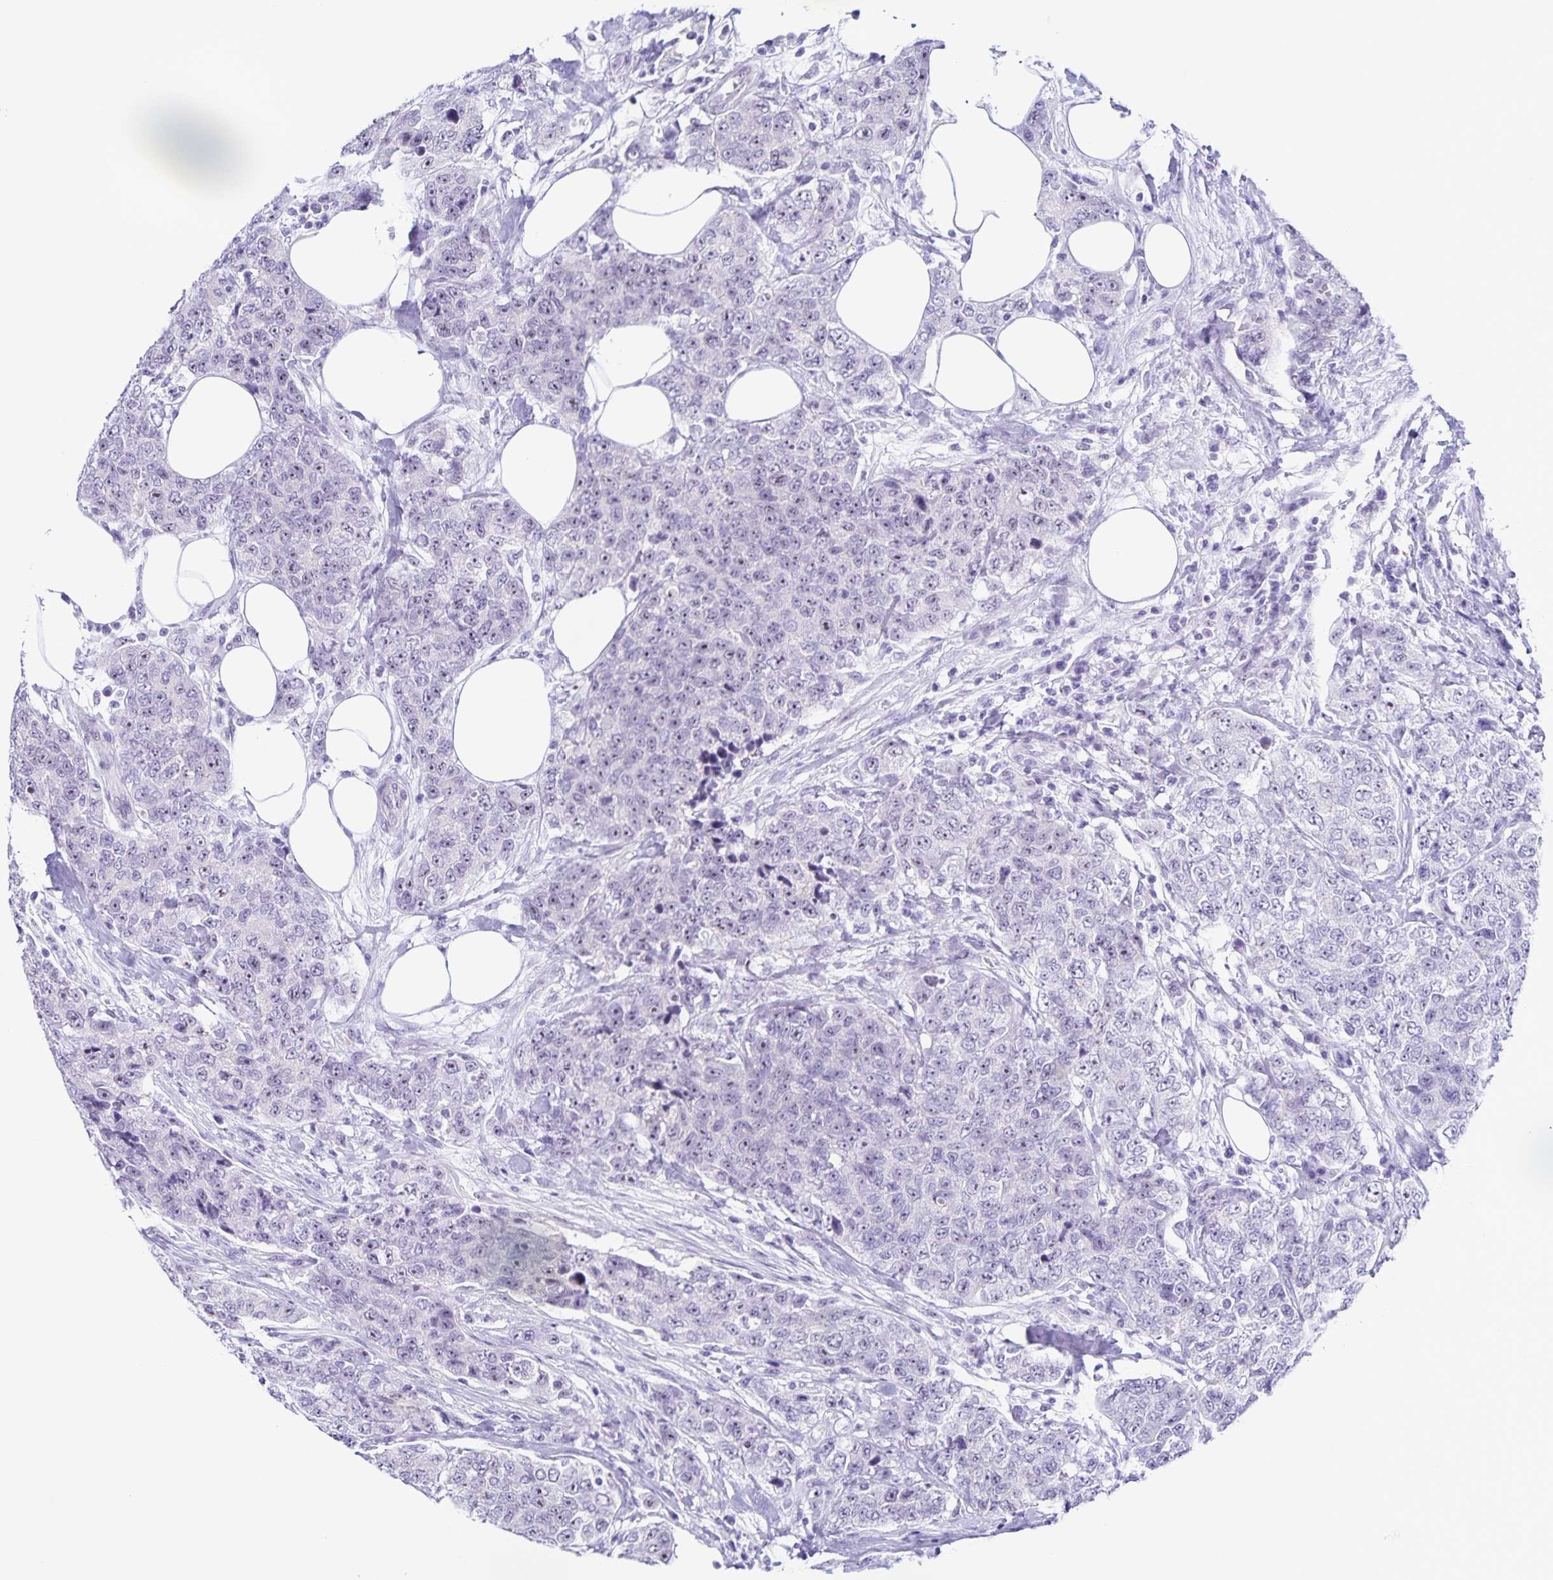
{"staining": {"intensity": "weak", "quantity": "<25%", "location": "nuclear"}, "tissue": "urothelial cancer", "cell_type": "Tumor cells", "image_type": "cancer", "snomed": [{"axis": "morphology", "description": "Urothelial carcinoma, High grade"}, {"axis": "topography", "description": "Urinary bladder"}], "caption": "Human urothelial cancer stained for a protein using IHC displays no expression in tumor cells.", "gene": "FAM170A", "patient": {"sex": "female", "age": 78}}